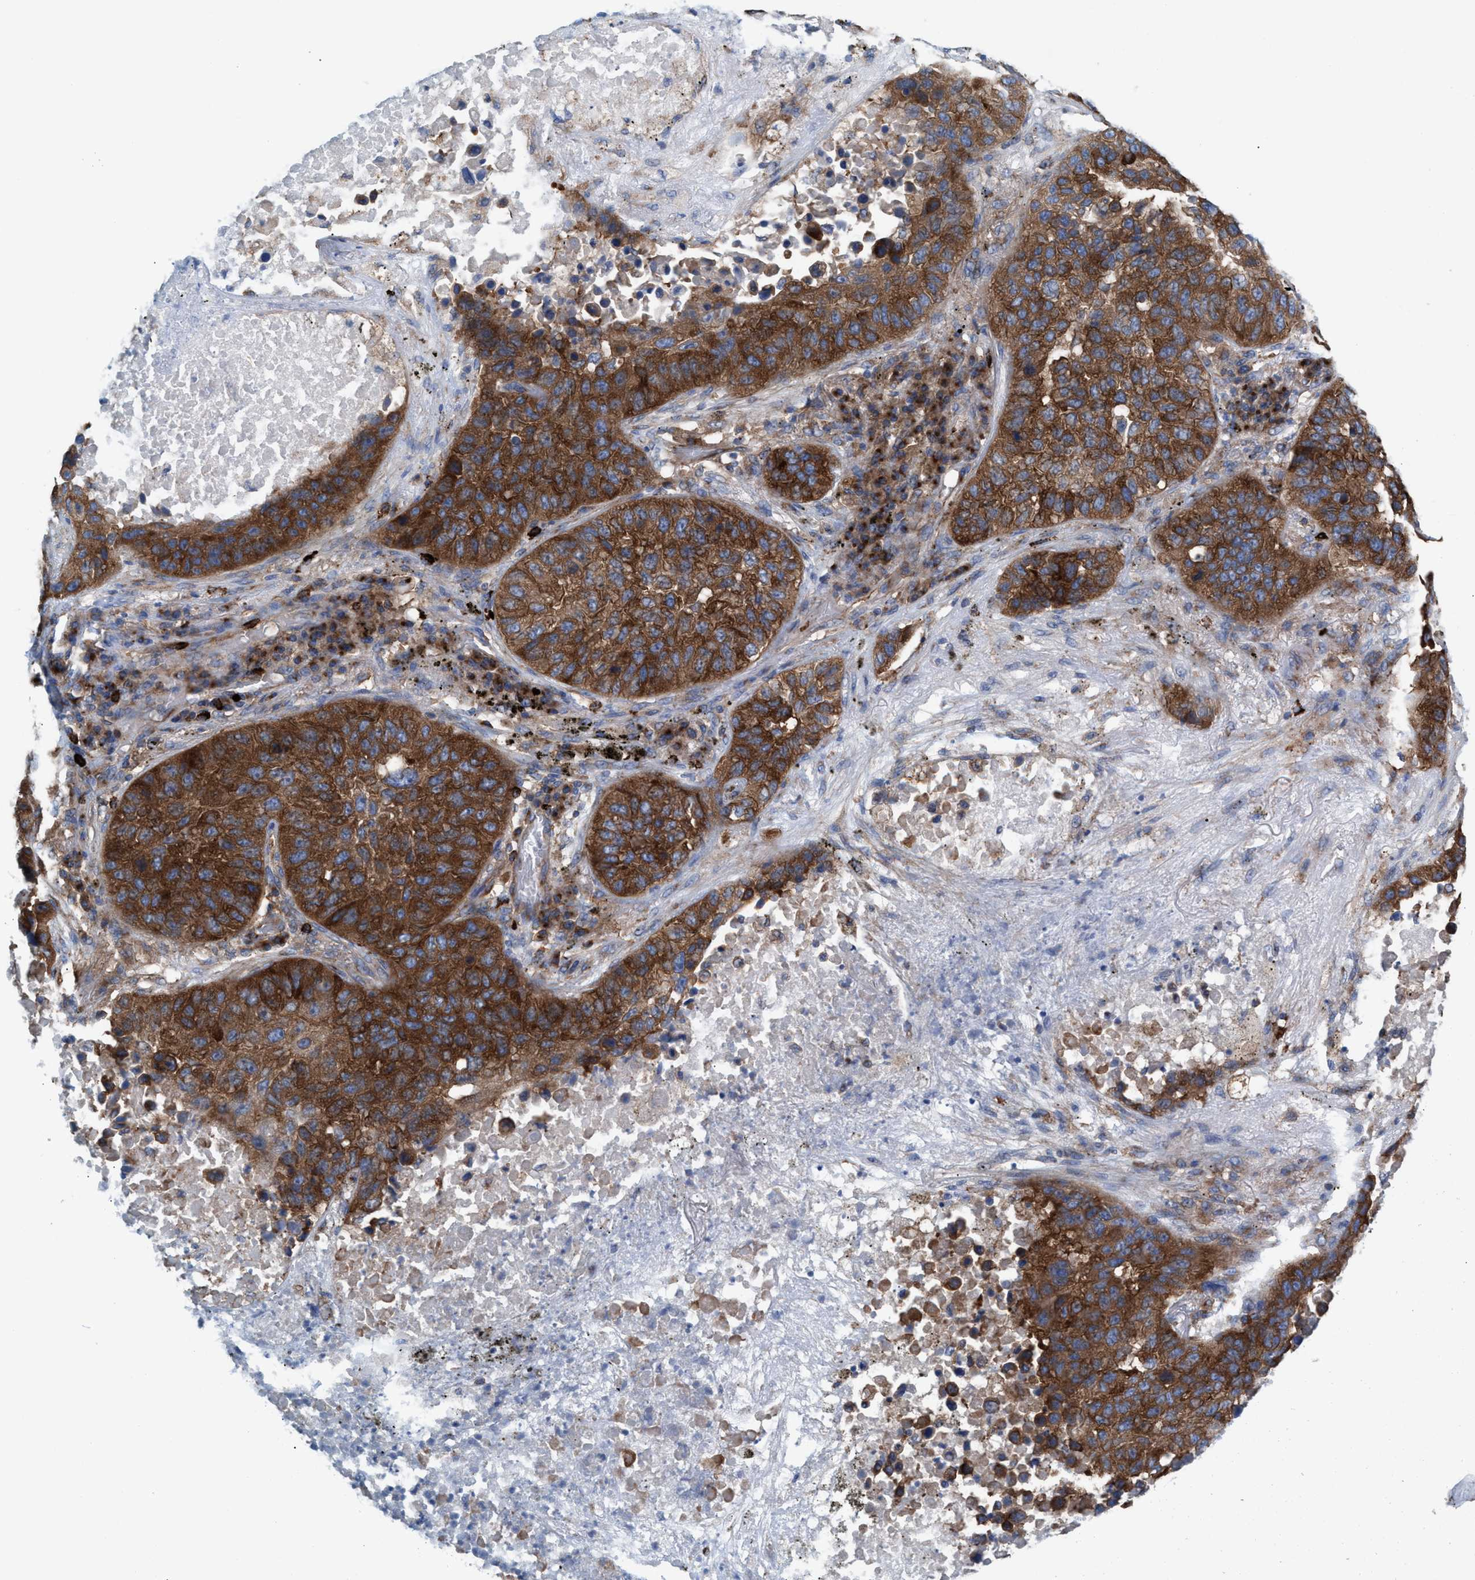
{"staining": {"intensity": "strong", "quantity": ">75%", "location": "cytoplasmic/membranous"}, "tissue": "lung cancer", "cell_type": "Tumor cells", "image_type": "cancer", "snomed": [{"axis": "morphology", "description": "Squamous cell carcinoma, NOS"}, {"axis": "topography", "description": "Lung"}], "caption": "There is high levels of strong cytoplasmic/membranous positivity in tumor cells of lung squamous cell carcinoma, as demonstrated by immunohistochemical staining (brown color).", "gene": "NYAP1", "patient": {"sex": "male", "age": 57}}